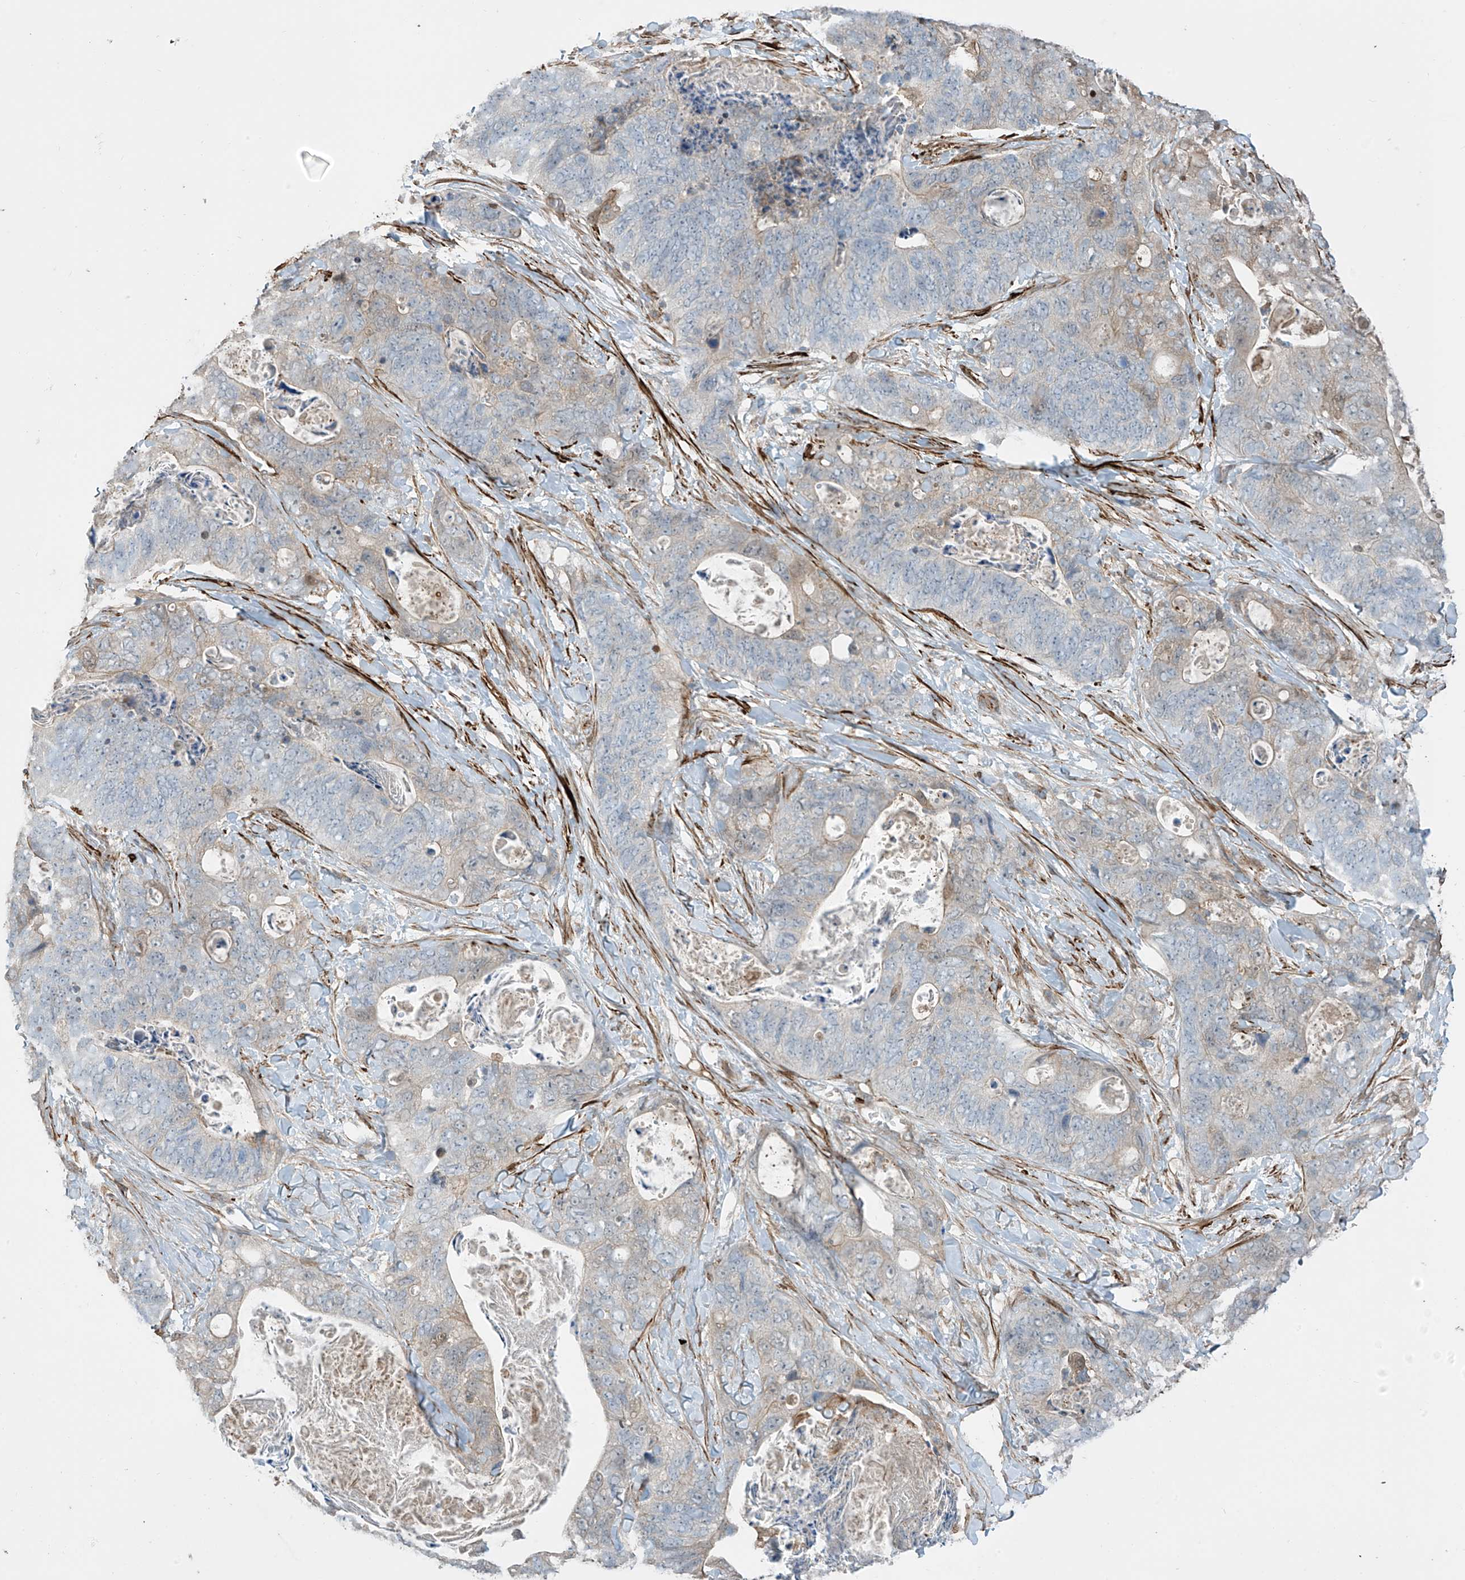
{"staining": {"intensity": "weak", "quantity": "<25%", "location": "cytoplasmic/membranous"}, "tissue": "stomach cancer", "cell_type": "Tumor cells", "image_type": "cancer", "snomed": [{"axis": "morphology", "description": "Adenocarcinoma, NOS"}, {"axis": "topography", "description": "Stomach"}], "caption": "IHC micrograph of neoplastic tissue: human stomach cancer (adenocarcinoma) stained with DAB (3,3'-diaminobenzidine) shows no significant protein positivity in tumor cells.", "gene": "SH3BGRL3", "patient": {"sex": "female", "age": 89}}